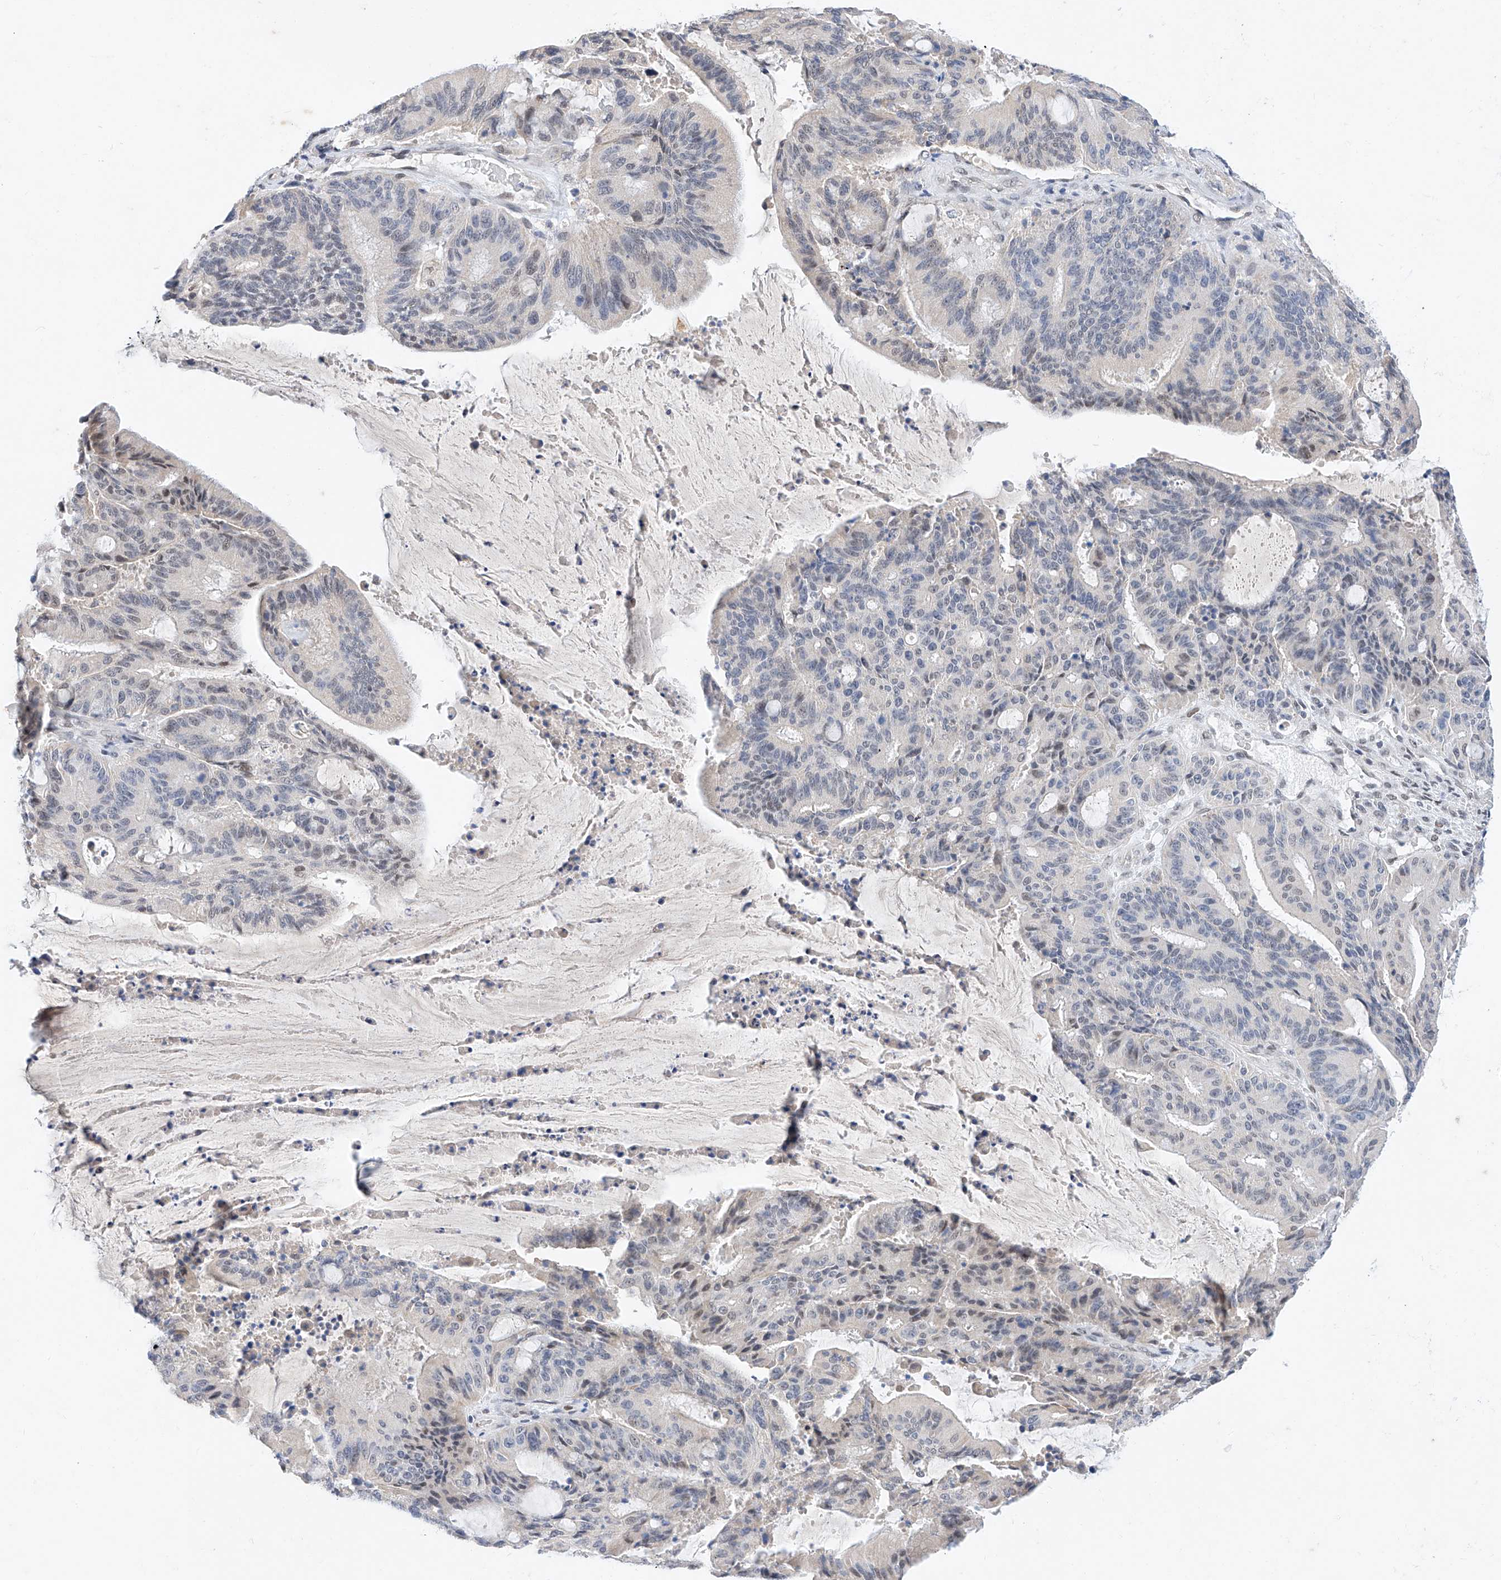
{"staining": {"intensity": "weak", "quantity": "<25%", "location": "nuclear"}, "tissue": "liver cancer", "cell_type": "Tumor cells", "image_type": "cancer", "snomed": [{"axis": "morphology", "description": "Normal tissue, NOS"}, {"axis": "morphology", "description": "Cholangiocarcinoma"}, {"axis": "topography", "description": "Liver"}, {"axis": "topography", "description": "Peripheral nerve tissue"}], "caption": "Liver cholangiocarcinoma stained for a protein using immunohistochemistry (IHC) displays no positivity tumor cells.", "gene": "KCNJ1", "patient": {"sex": "female", "age": 73}}